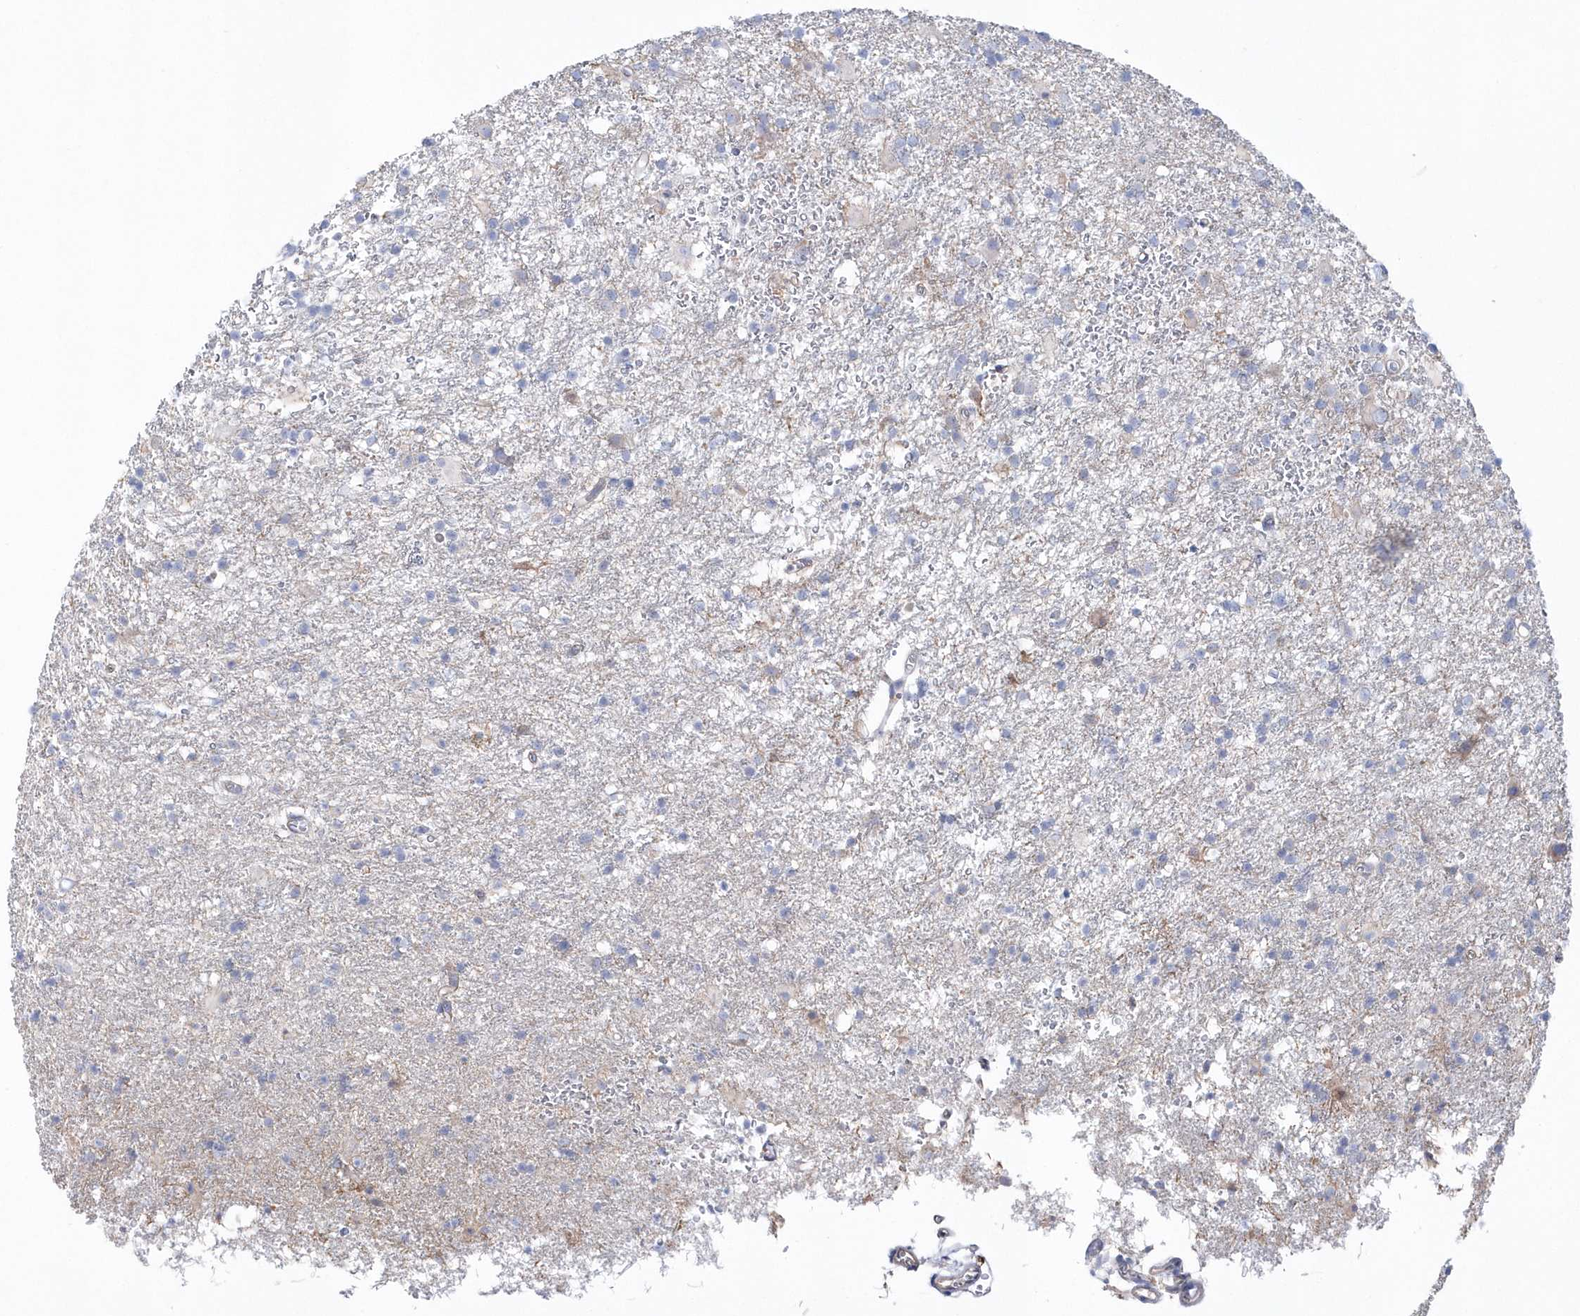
{"staining": {"intensity": "negative", "quantity": "none", "location": "none"}, "tissue": "glioma", "cell_type": "Tumor cells", "image_type": "cancer", "snomed": [{"axis": "morphology", "description": "Glioma, malignant, Low grade"}, {"axis": "topography", "description": "Brain"}], "caption": "This is a photomicrograph of IHC staining of glioma, which shows no positivity in tumor cells. (Brightfield microscopy of DAB IHC at high magnification).", "gene": "TMCO6", "patient": {"sex": "male", "age": 65}}